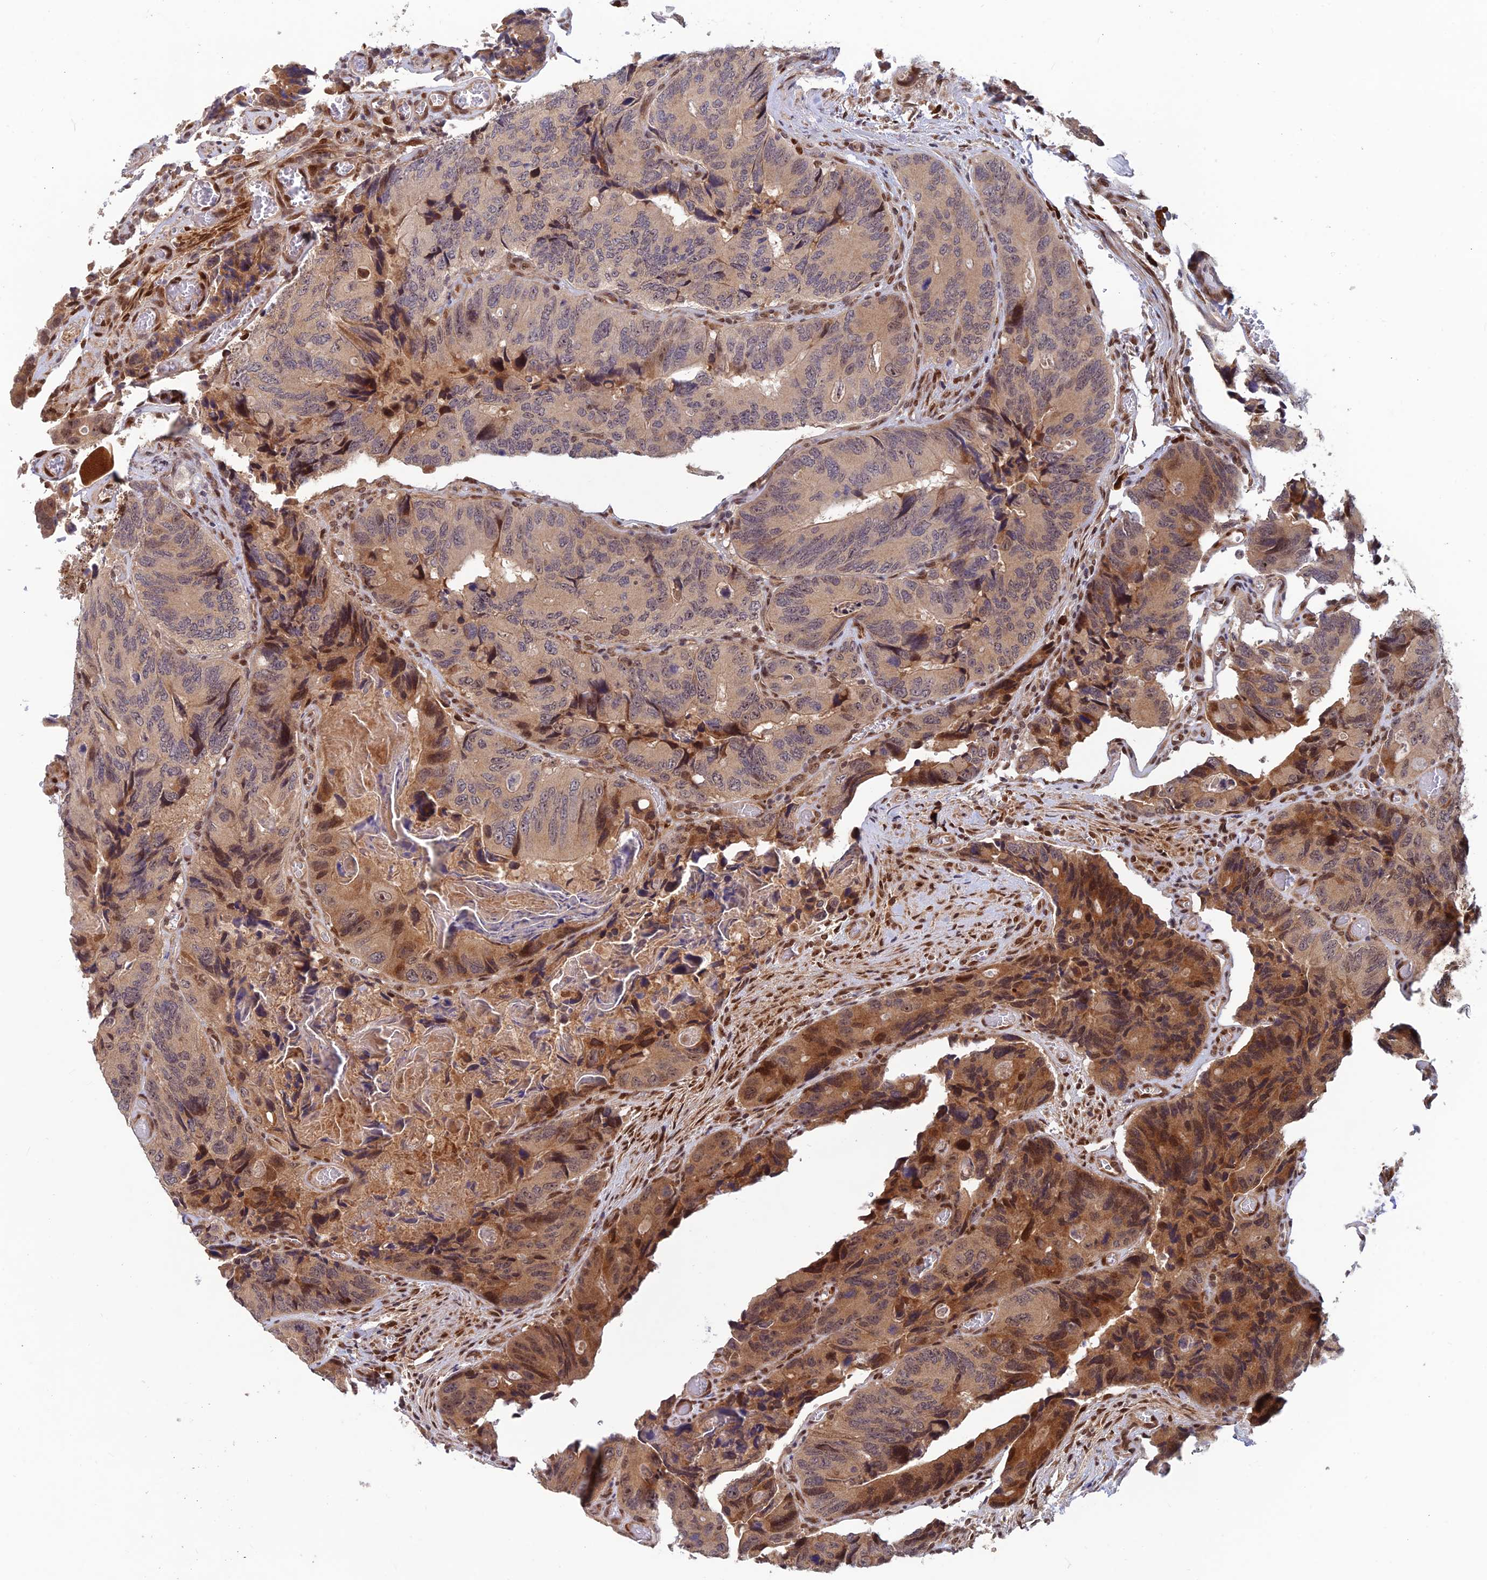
{"staining": {"intensity": "moderate", "quantity": ">75%", "location": "cytoplasmic/membranous"}, "tissue": "colorectal cancer", "cell_type": "Tumor cells", "image_type": "cancer", "snomed": [{"axis": "morphology", "description": "Adenocarcinoma, NOS"}, {"axis": "topography", "description": "Colon"}], "caption": "Adenocarcinoma (colorectal) stained with immunohistochemistry (IHC) exhibits moderate cytoplasmic/membranous staining in approximately >75% of tumor cells.", "gene": "ZNF565", "patient": {"sex": "male", "age": 84}}